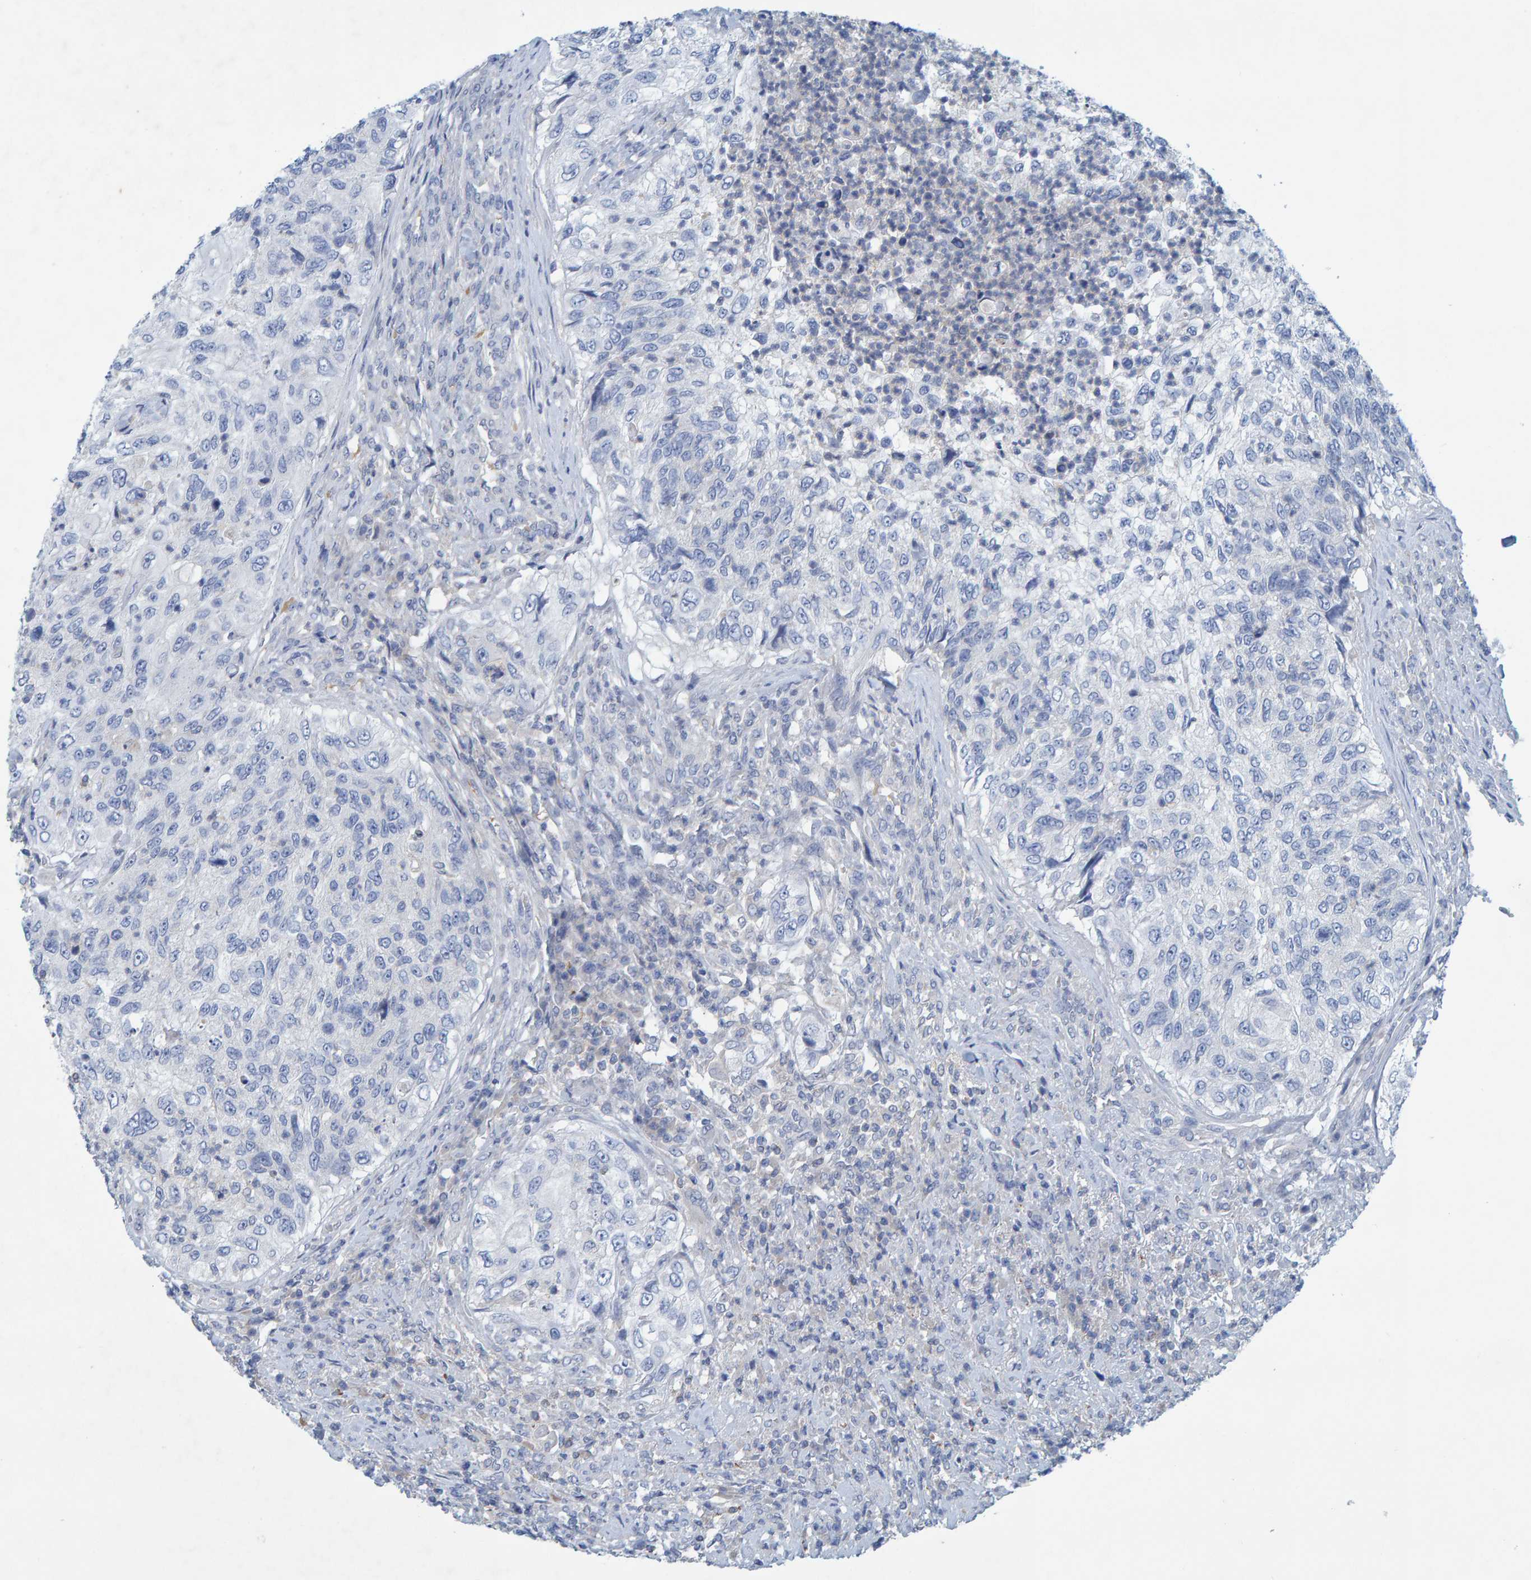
{"staining": {"intensity": "negative", "quantity": "none", "location": "none"}, "tissue": "urothelial cancer", "cell_type": "Tumor cells", "image_type": "cancer", "snomed": [{"axis": "morphology", "description": "Urothelial carcinoma, High grade"}, {"axis": "topography", "description": "Urinary bladder"}], "caption": "Immunohistochemistry photomicrograph of neoplastic tissue: human urothelial carcinoma (high-grade) stained with DAB shows no significant protein positivity in tumor cells. Brightfield microscopy of immunohistochemistry (IHC) stained with DAB (brown) and hematoxylin (blue), captured at high magnification.", "gene": "ALAD", "patient": {"sex": "female", "age": 60}}